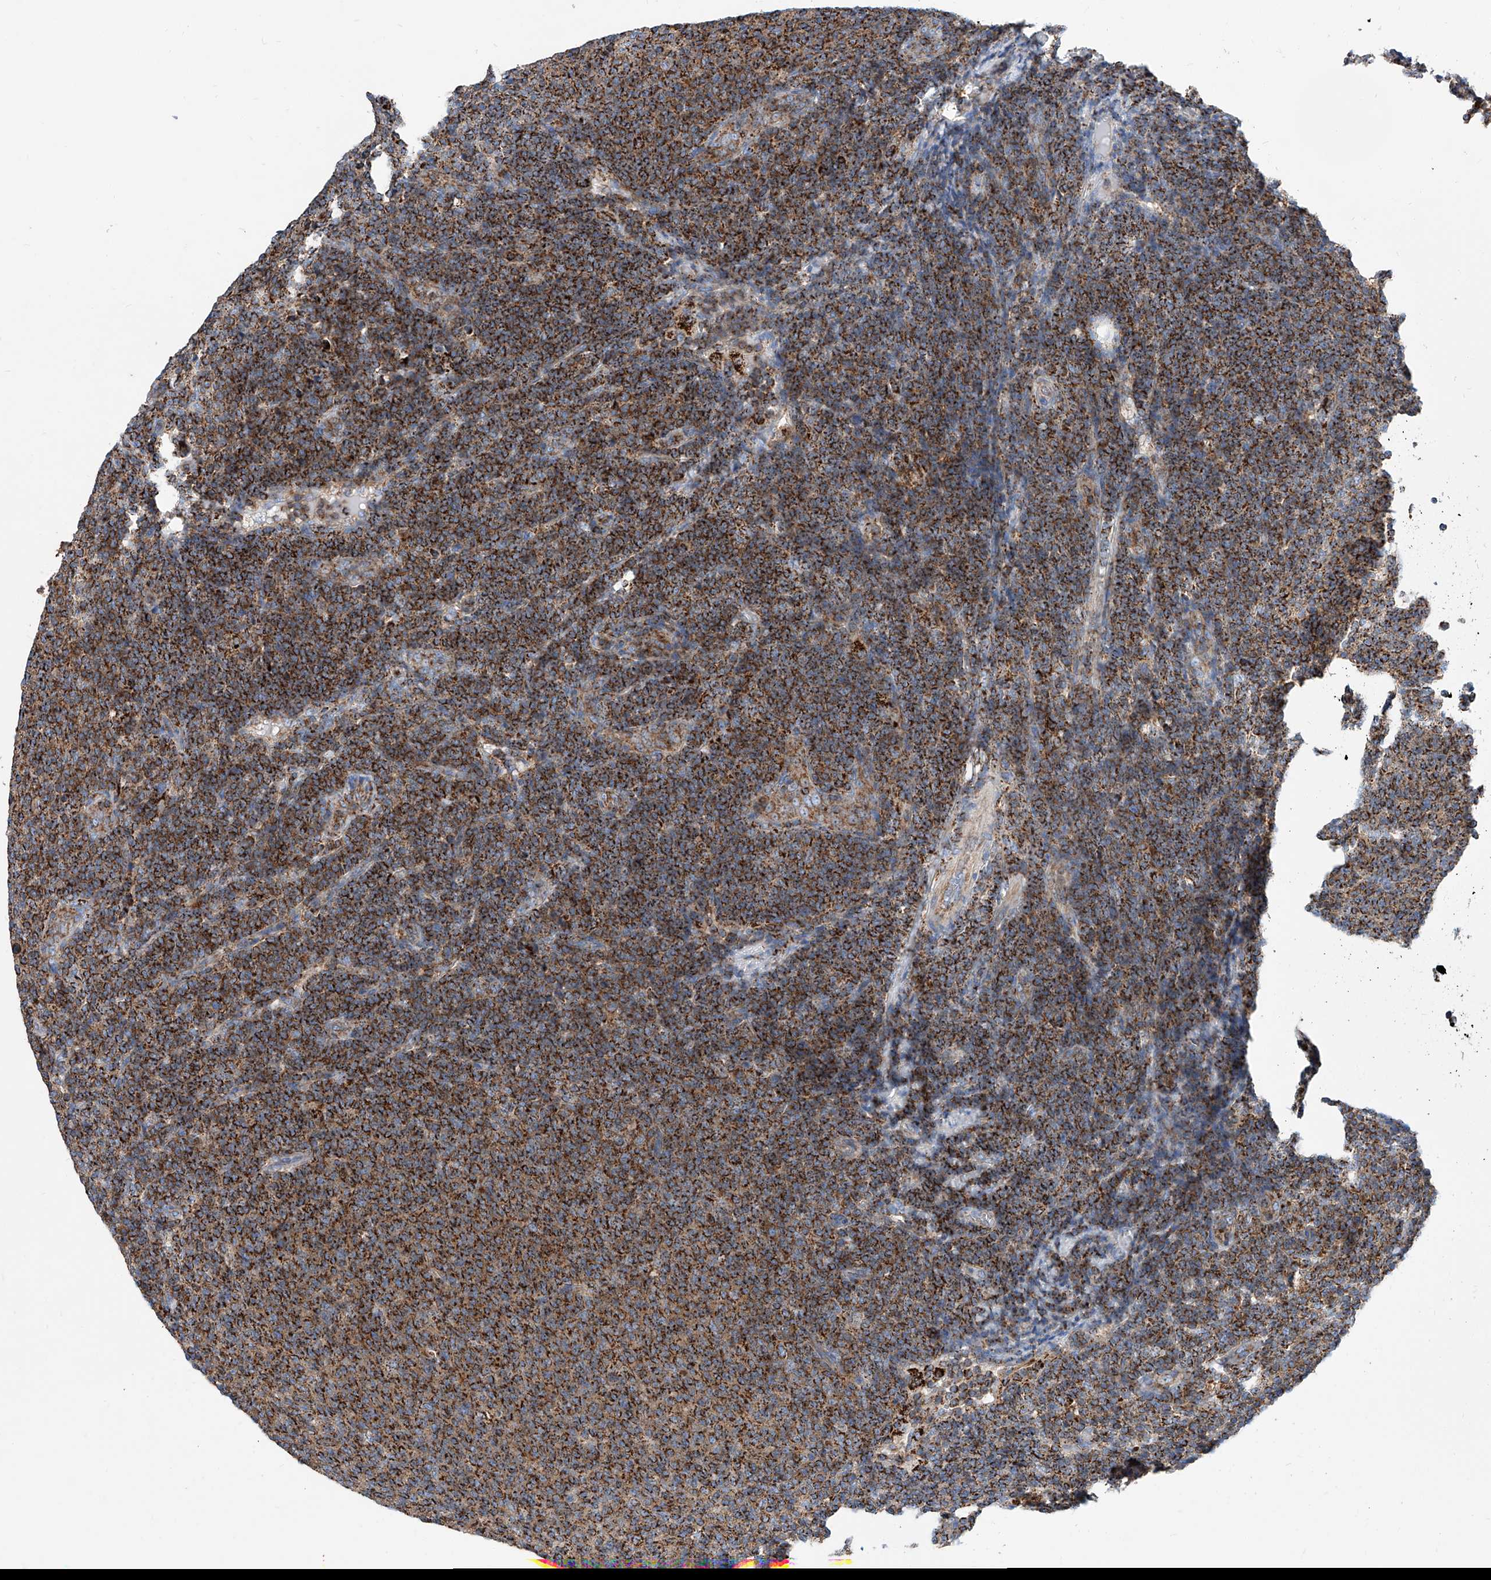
{"staining": {"intensity": "strong", "quantity": ">75%", "location": "cytoplasmic/membranous"}, "tissue": "lymphoma", "cell_type": "Tumor cells", "image_type": "cancer", "snomed": [{"axis": "morphology", "description": "Malignant lymphoma, non-Hodgkin's type, Low grade"}, {"axis": "topography", "description": "Lymph node"}], "caption": "The immunohistochemical stain shows strong cytoplasmic/membranous expression in tumor cells of low-grade malignant lymphoma, non-Hodgkin's type tissue.", "gene": "CPNE5", "patient": {"sex": "male", "age": 66}}